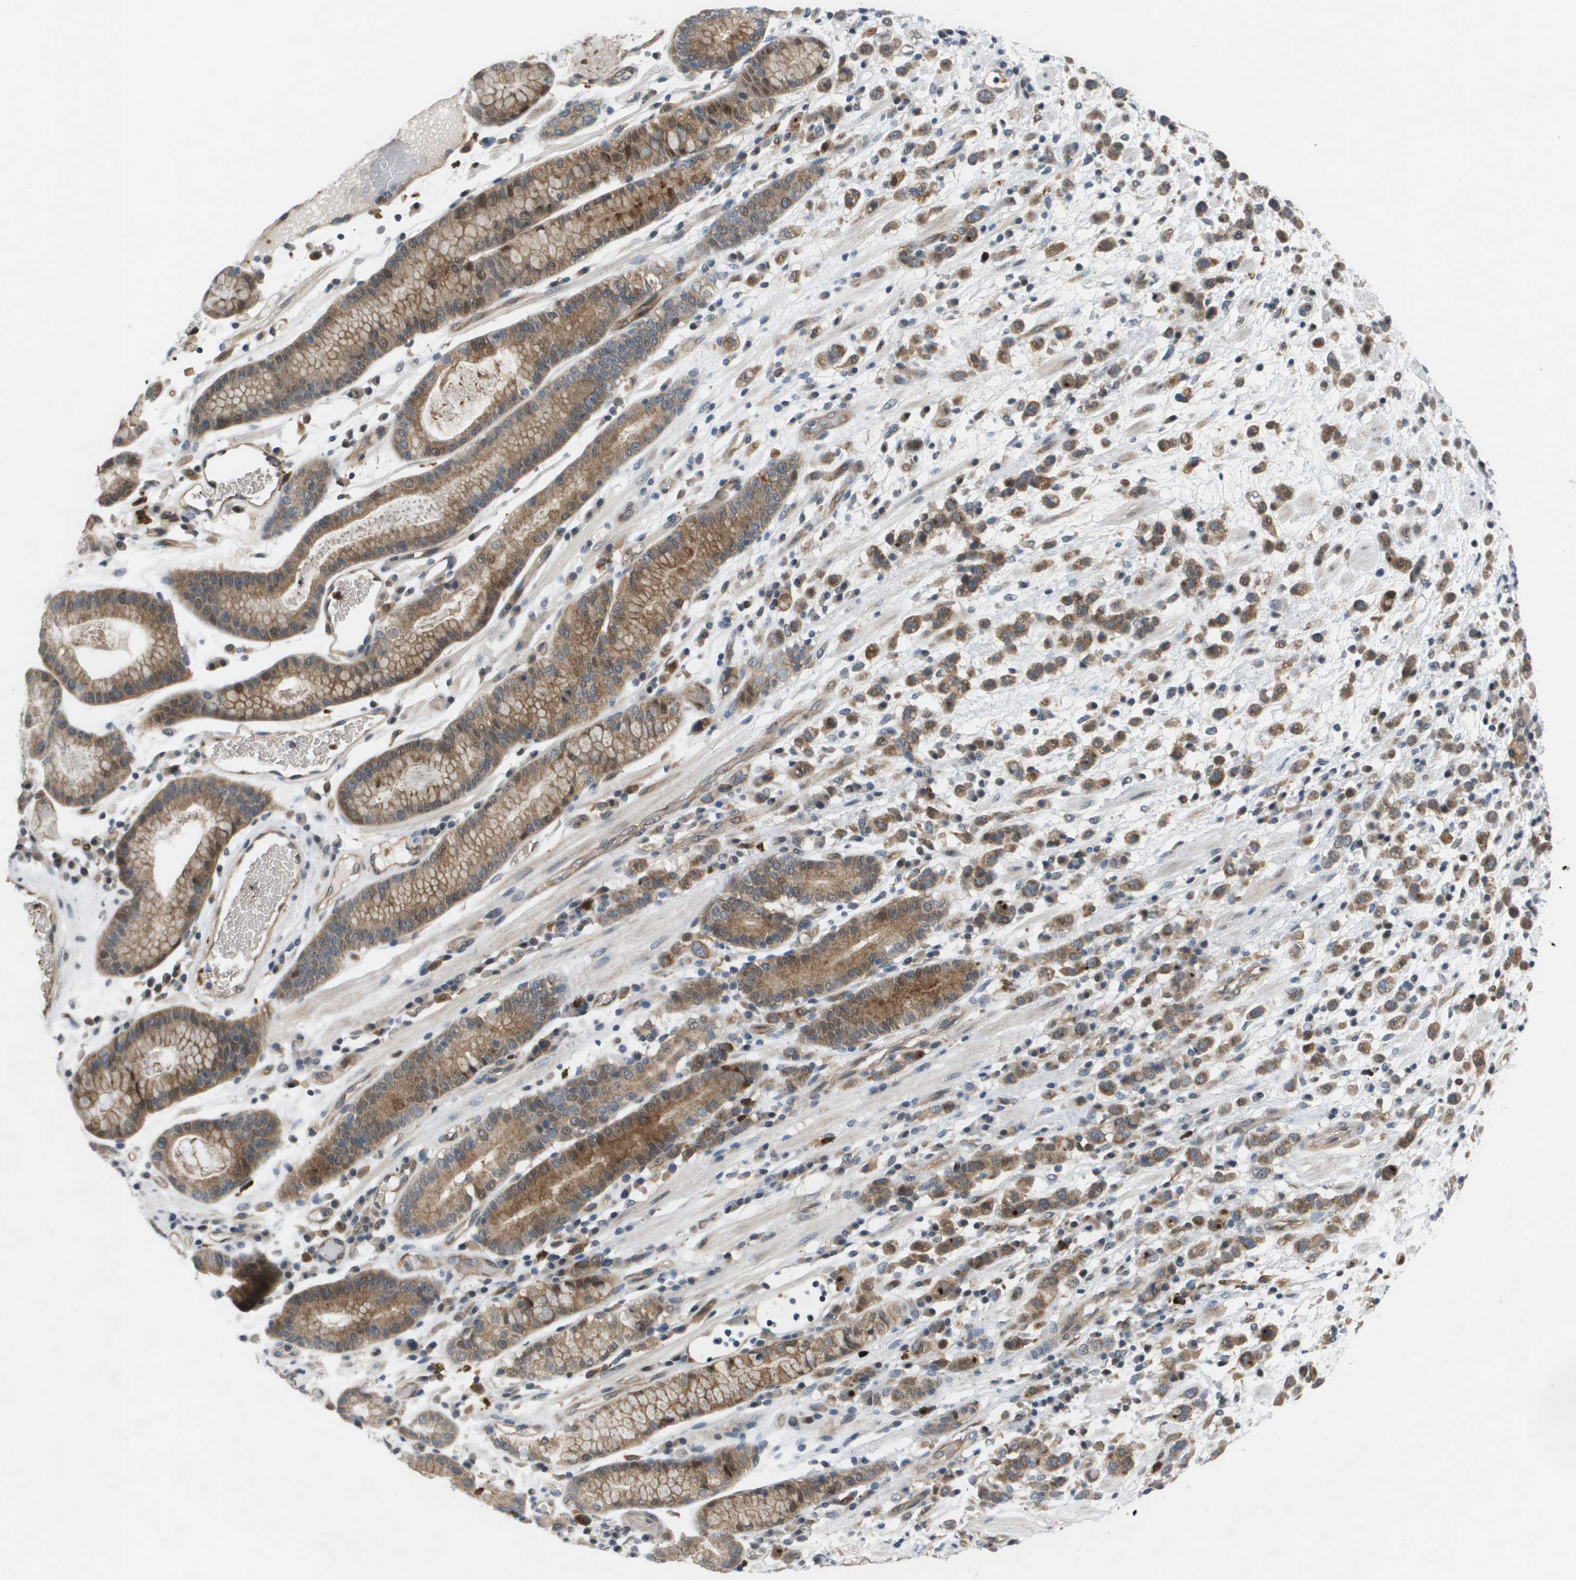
{"staining": {"intensity": "moderate", "quantity": ">75%", "location": "cytoplasmic/membranous,nuclear"}, "tissue": "stomach cancer", "cell_type": "Tumor cells", "image_type": "cancer", "snomed": [{"axis": "morphology", "description": "Adenocarcinoma, NOS"}, {"axis": "topography", "description": "Stomach, lower"}], "caption": "Immunohistochemical staining of human stomach cancer (adenocarcinoma) displays moderate cytoplasmic/membranous and nuclear protein positivity in about >75% of tumor cells.", "gene": "PALD1", "patient": {"sex": "male", "age": 88}}